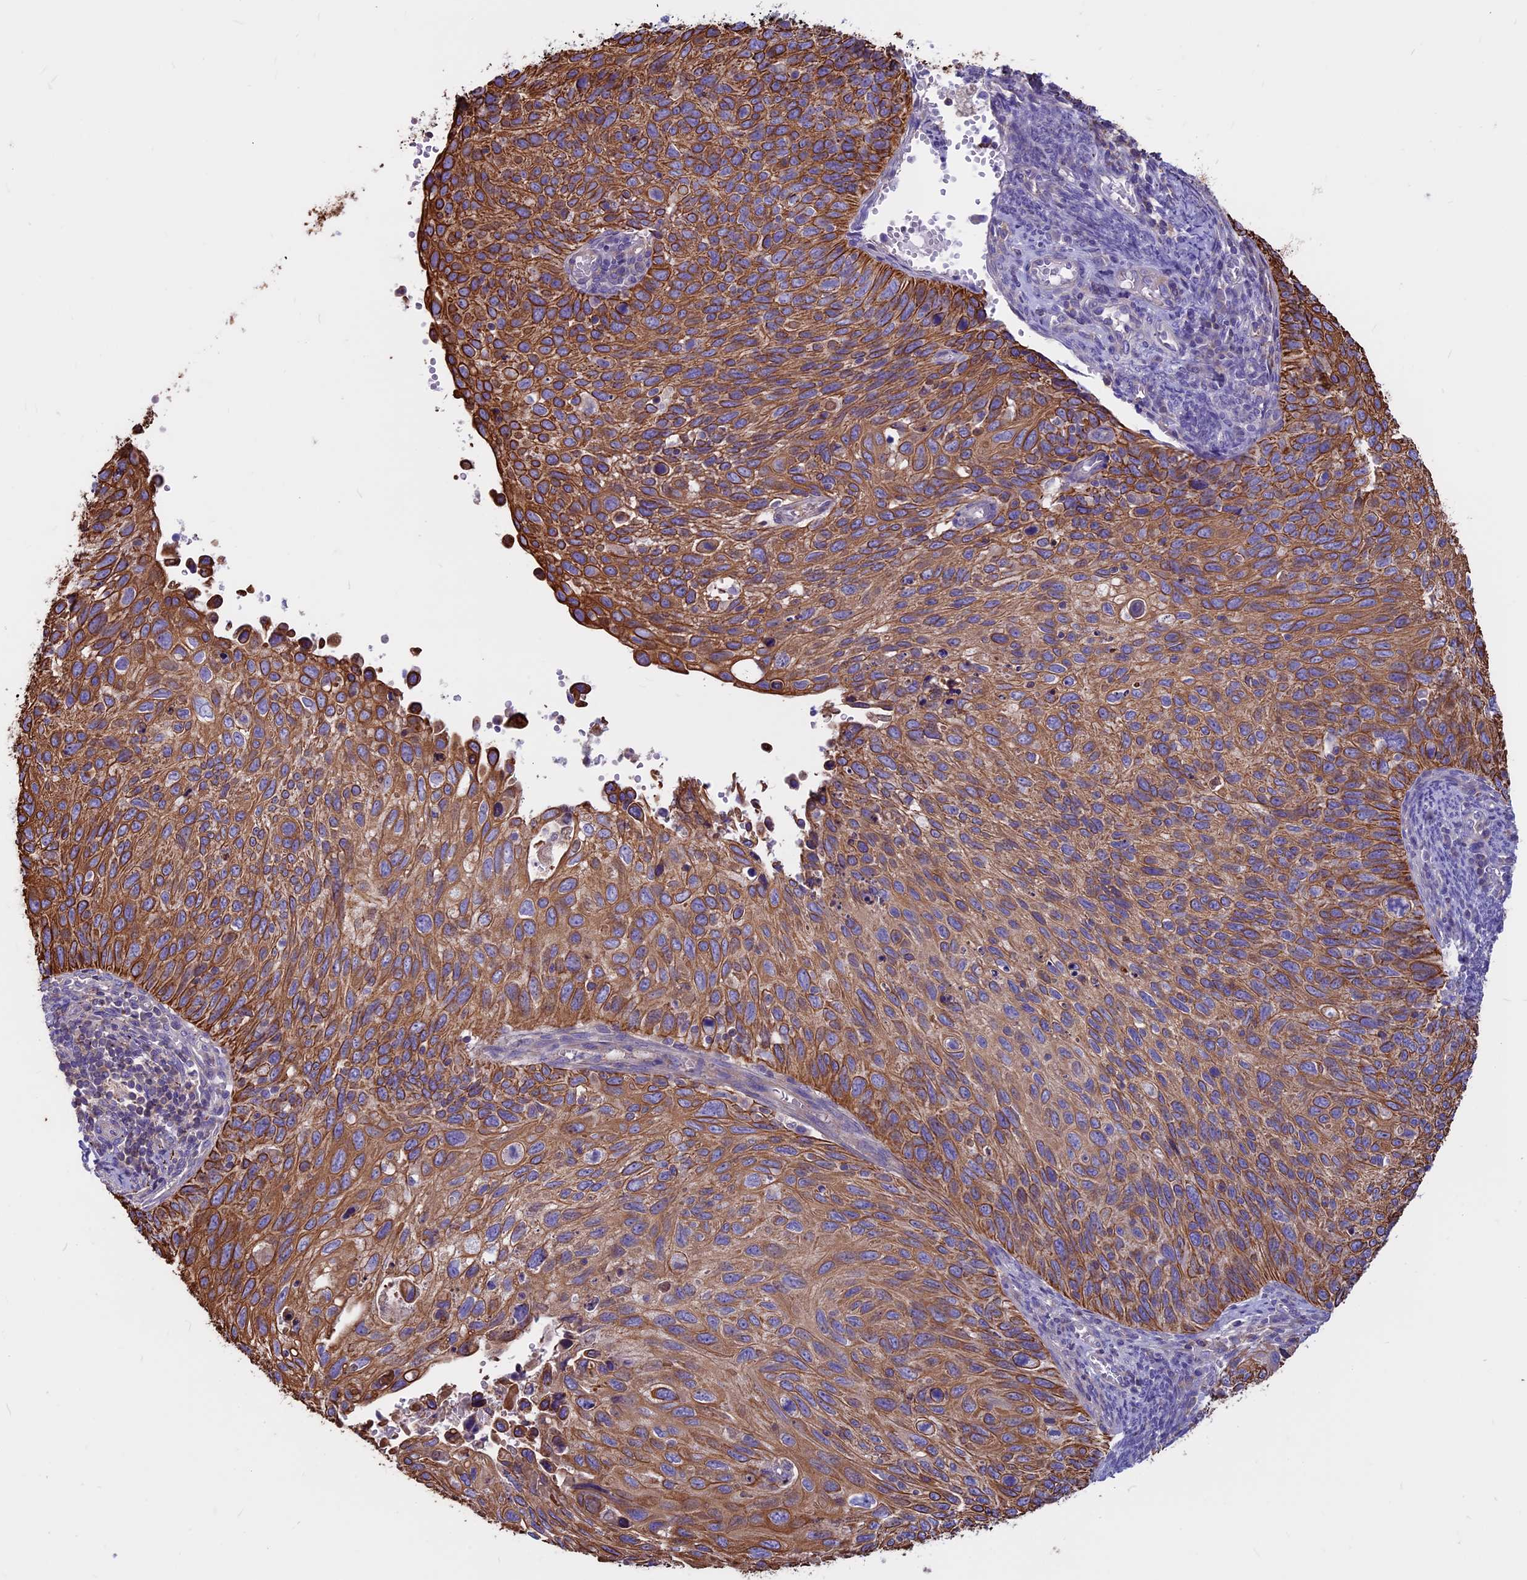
{"staining": {"intensity": "moderate", "quantity": ">75%", "location": "cytoplasmic/membranous"}, "tissue": "cervical cancer", "cell_type": "Tumor cells", "image_type": "cancer", "snomed": [{"axis": "morphology", "description": "Squamous cell carcinoma, NOS"}, {"axis": "topography", "description": "Cervix"}], "caption": "Immunohistochemical staining of cervical squamous cell carcinoma reveals medium levels of moderate cytoplasmic/membranous protein positivity in approximately >75% of tumor cells.", "gene": "CDAN1", "patient": {"sex": "female", "age": 70}}